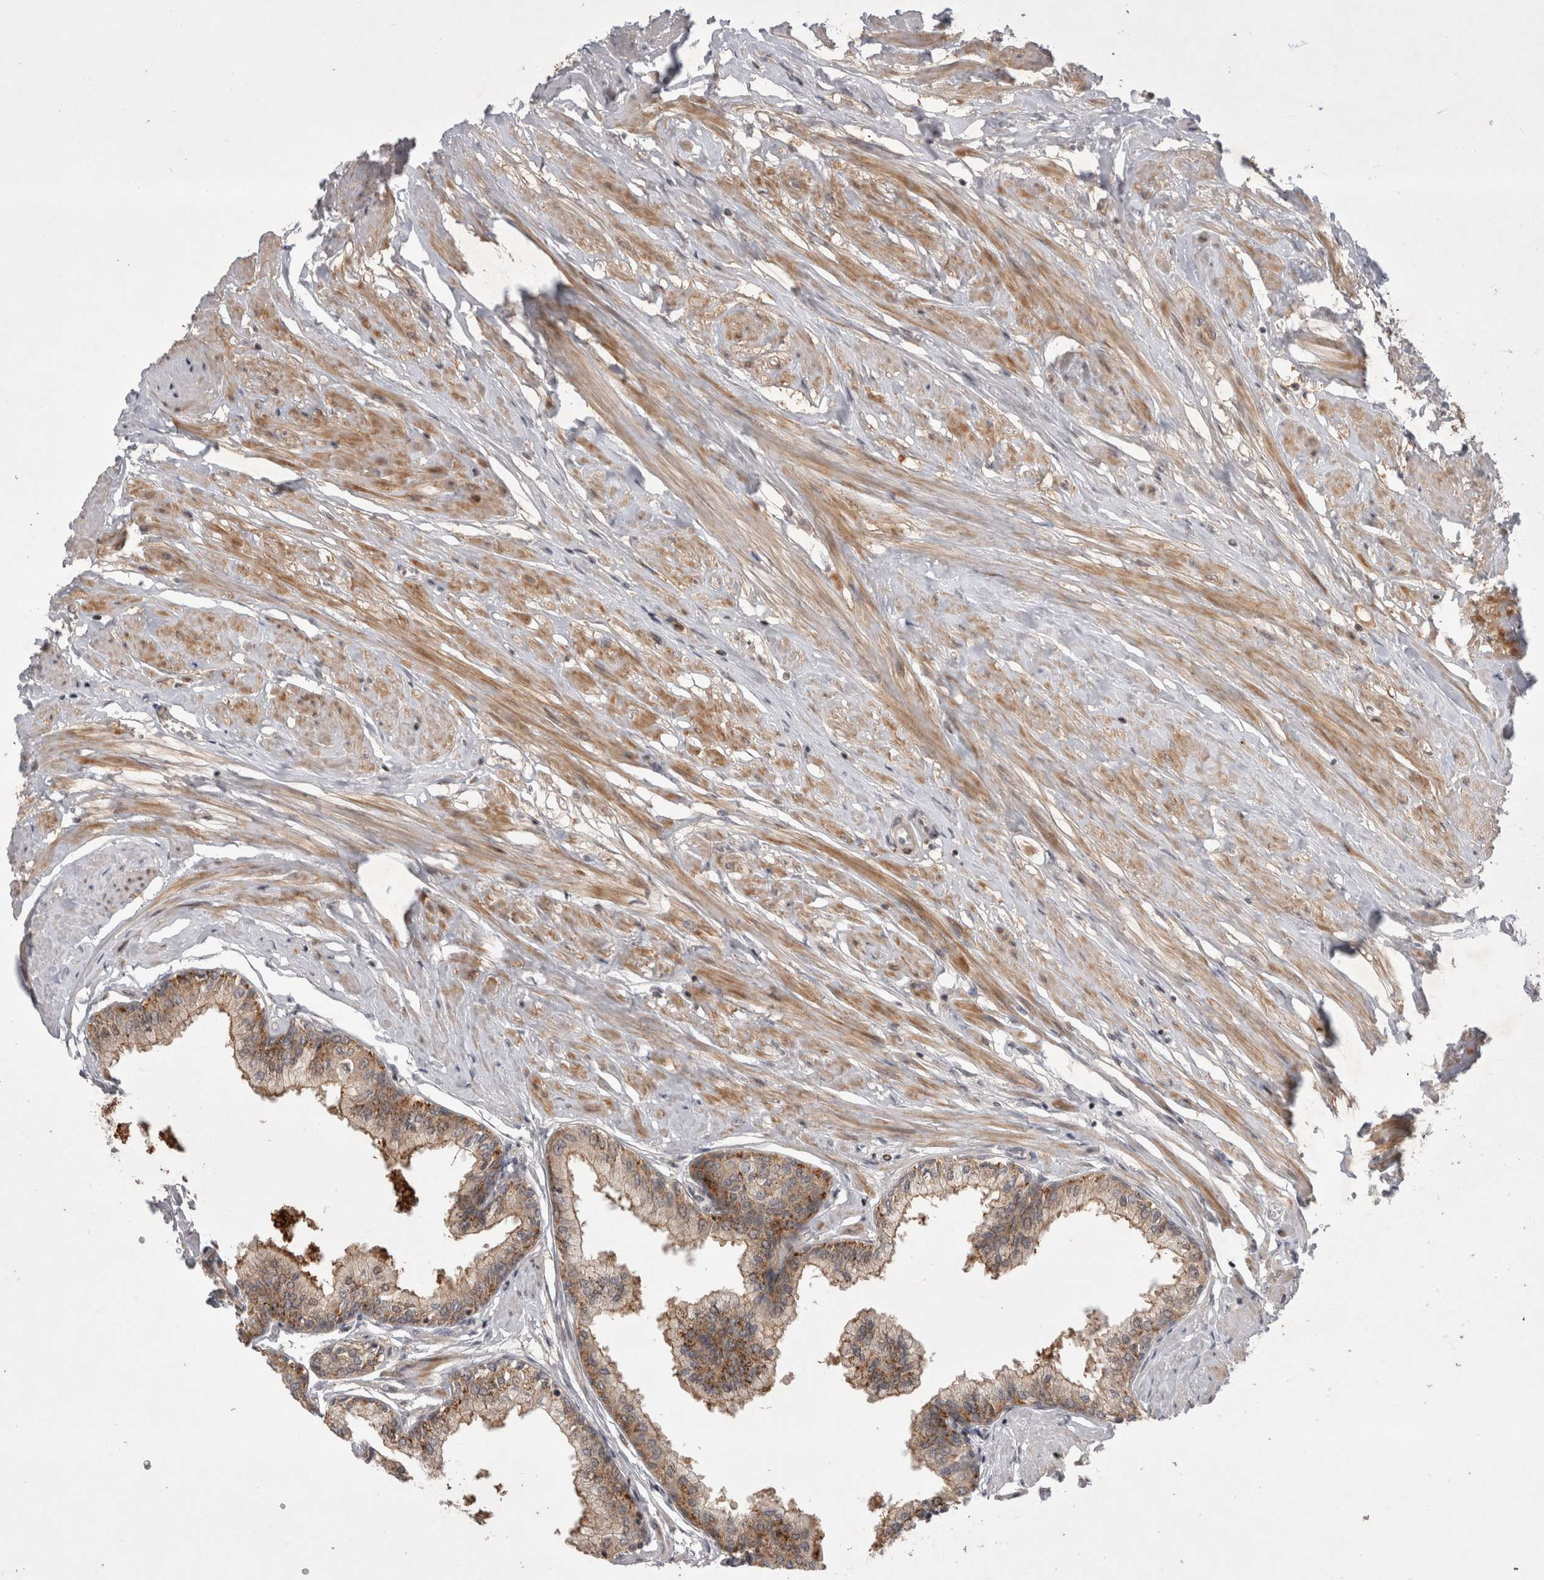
{"staining": {"intensity": "moderate", "quantity": ">75%", "location": "cytoplasmic/membranous"}, "tissue": "seminal vesicle", "cell_type": "Glandular cells", "image_type": "normal", "snomed": [{"axis": "morphology", "description": "Normal tissue, NOS"}, {"axis": "topography", "description": "Prostate"}, {"axis": "topography", "description": "Seminal veicle"}], "caption": "This micrograph exhibits normal seminal vesicle stained with immunohistochemistry (IHC) to label a protein in brown. The cytoplasmic/membranous of glandular cells show moderate positivity for the protein. Nuclei are counter-stained blue.", "gene": "PLEKHM1", "patient": {"sex": "male", "age": 60}}